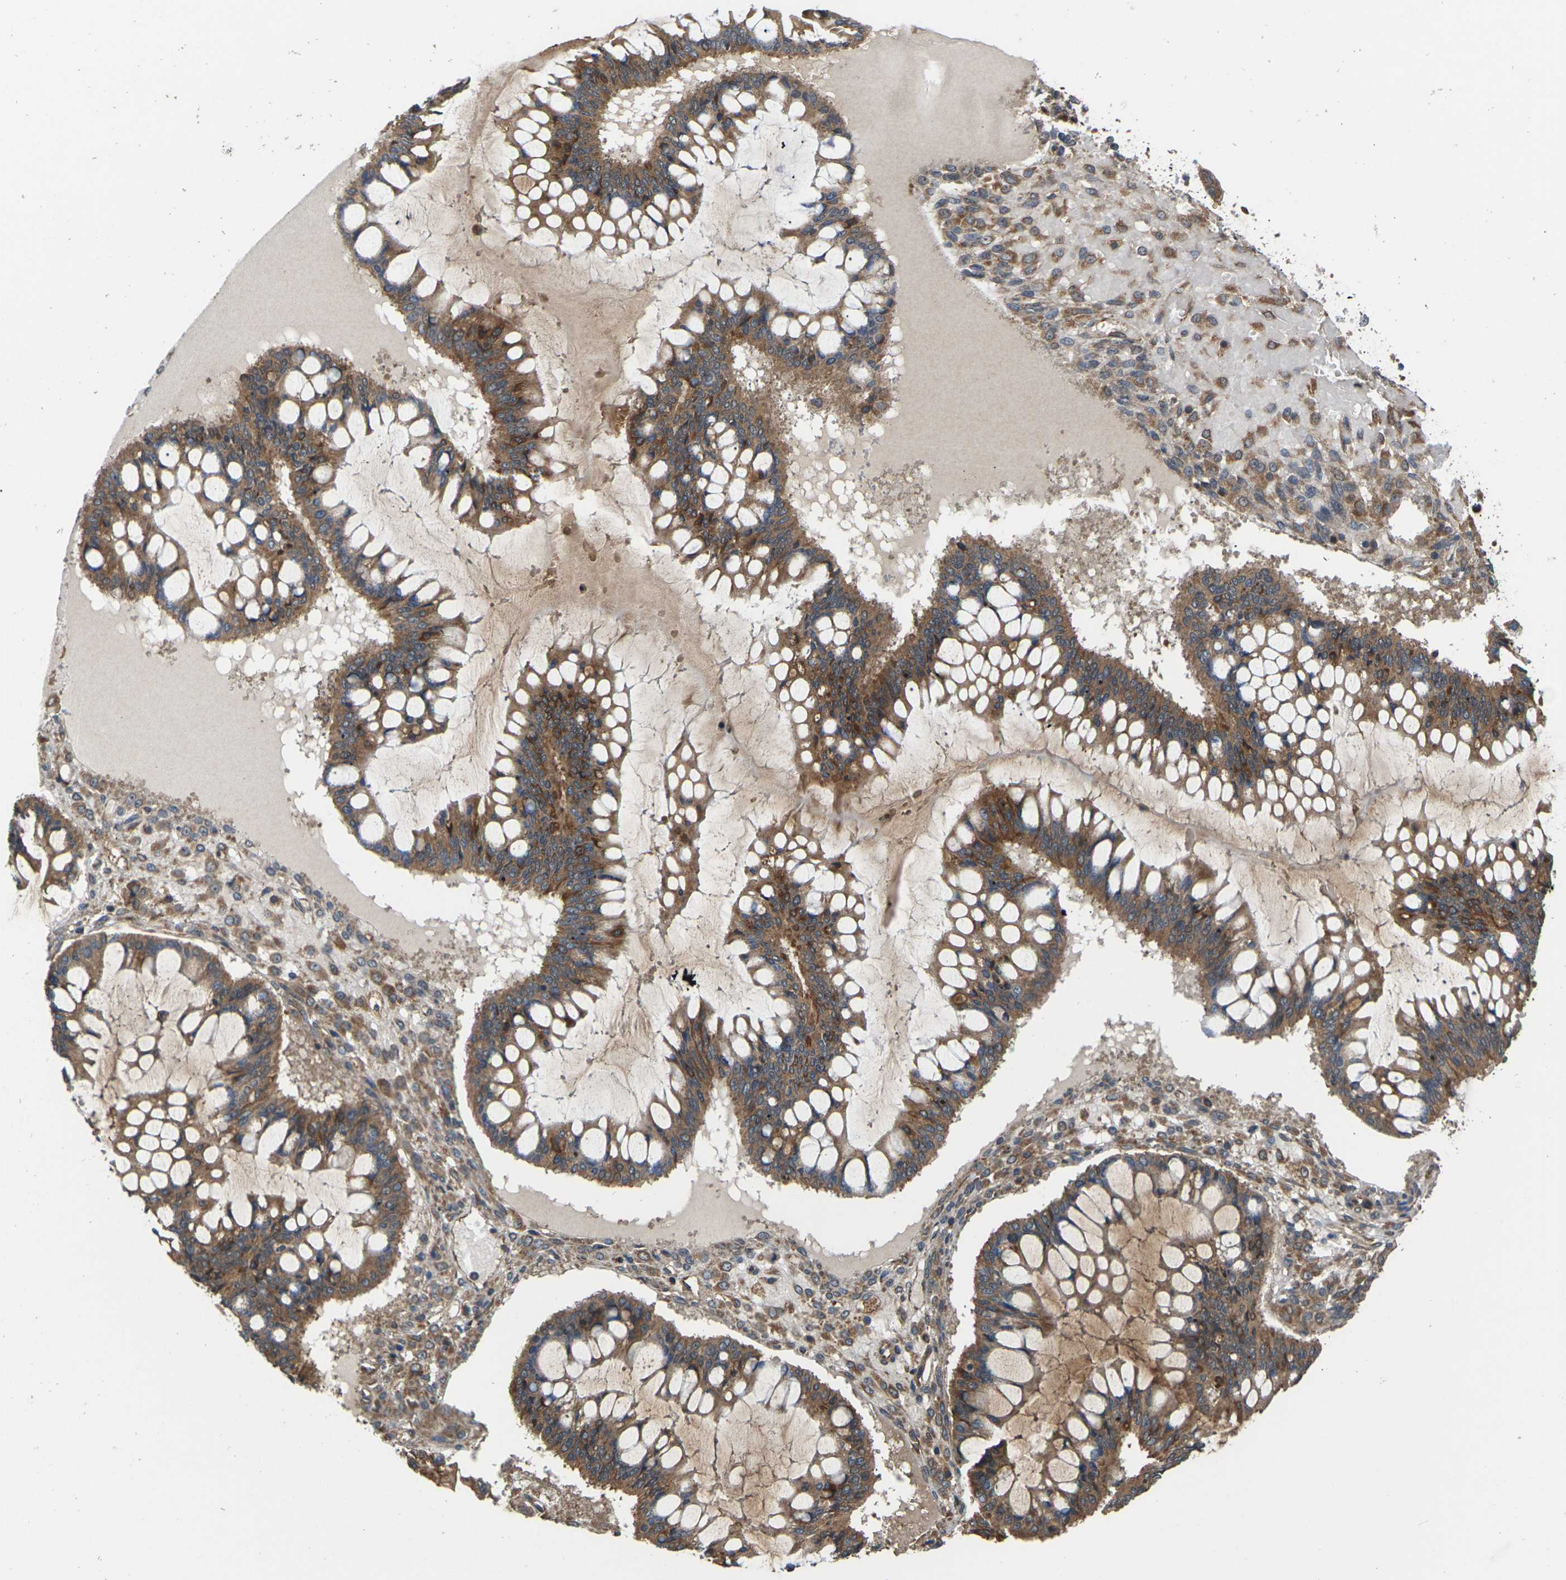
{"staining": {"intensity": "moderate", "quantity": ">75%", "location": "cytoplasmic/membranous"}, "tissue": "ovarian cancer", "cell_type": "Tumor cells", "image_type": "cancer", "snomed": [{"axis": "morphology", "description": "Cystadenocarcinoma, mucinous, NOS"}, {"axis": "topography", "description": "Ovary"}], "caption": "Mucinous cystadenocarcinoma (ovarian) stained with DAB immunohistochemistry (IHC) shows medium levels of moderate cytoplasmic/membranous positivity in about >75% of tumor cells. (brown staining indicates protein expression, while blue staining denotes nuclei).", "gene": "NRAS", "patient": {"sex": "female", "age": 73}}